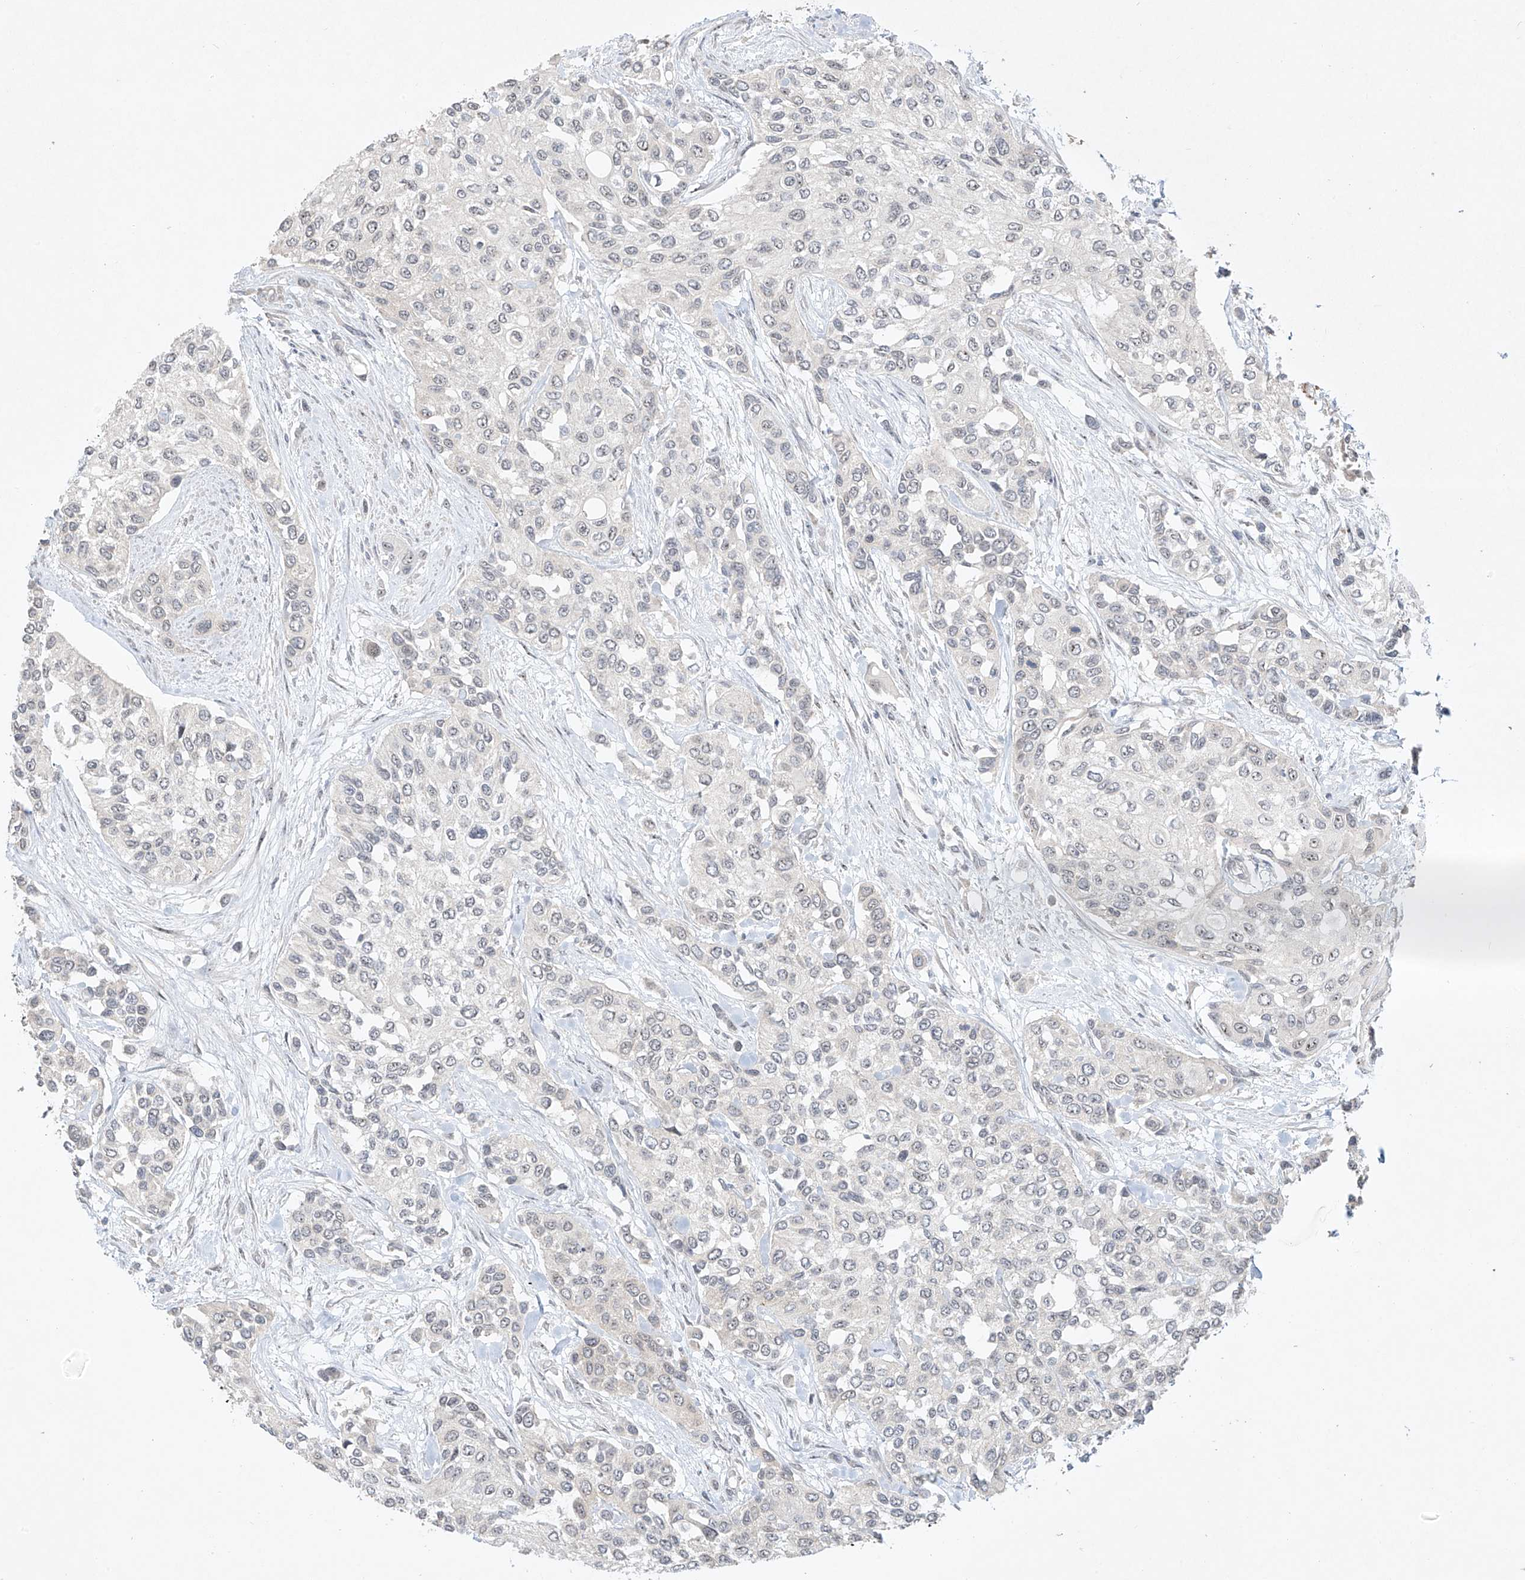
{"staining": {"intensity": "negative", "quantity": "none", "location": "none"}, "tissue": "urothelial cancer", "cell_type": "Tumor cells", "image_type": "cancer", "snomed": [{"axis": "morphology", "description": "Normal tissue, NOS"}, {"axis": "morphology", "description": "Urothelial carcinoma, High grade"}, {"axis": "topography", "description": "Vascular tissue"}, {"axis": "topography", "description": "Urinary bladder"}], "caption": "Immunohistochemistry photomicrograph of neoplastic tissue: human urothelial cancer stained with DAB exhibits no significant protein expression in tumor cells.", "gene": "TASP1", "patient": {"sex": "female", "age": 56}}